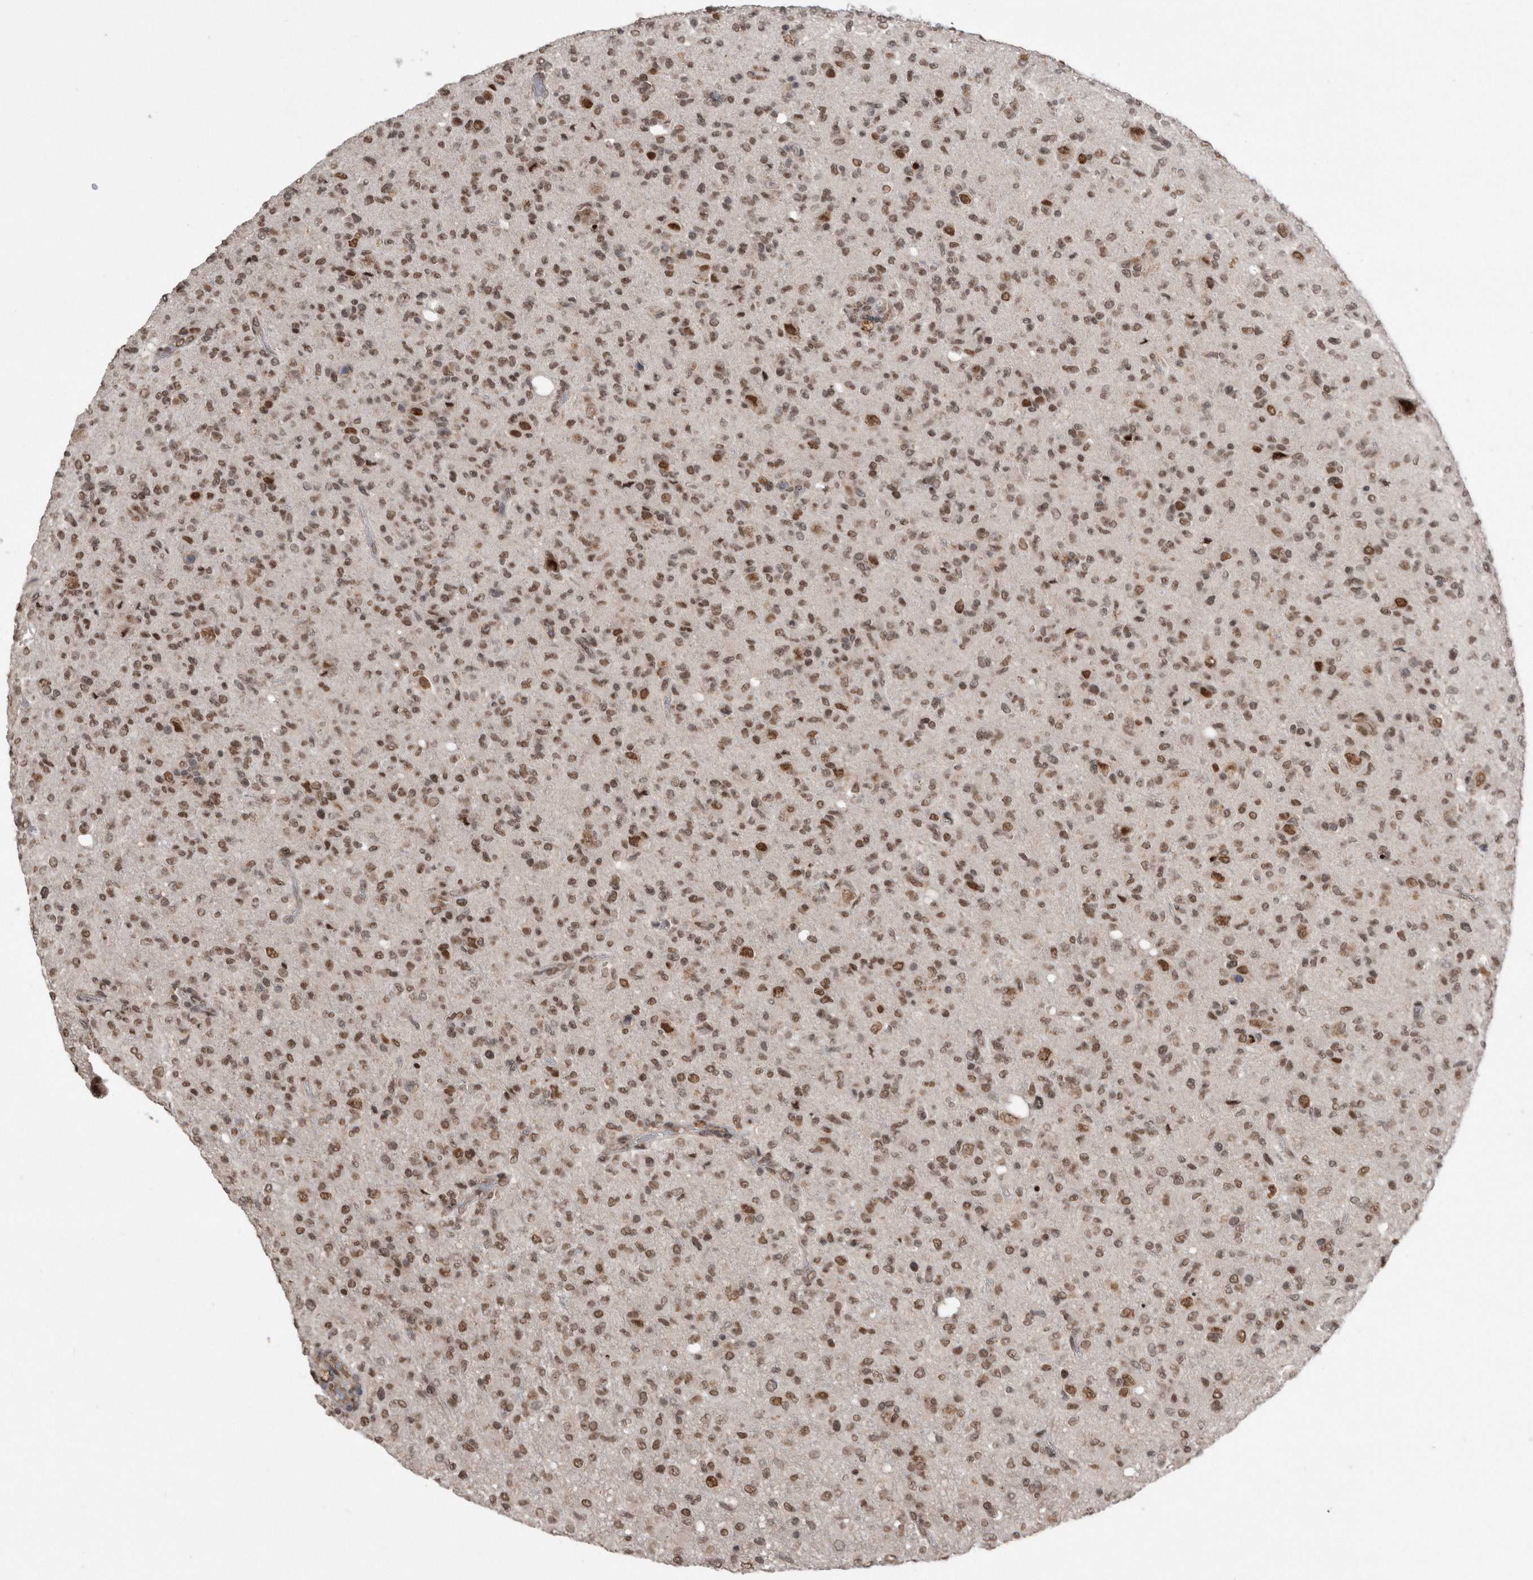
{"staining": {"intensity": "moderate", "quantity": ">75%", "location": "nuclear"}, "tissue": "glioma", "cell_type": "Tumor cells", "image_type": "cancer", "snomed": [{"axis": "morphology", "description": "Glioma, malignant, High grade"}, {"axis": "topography", "description": "Brain"}], "caption": "Protein staining shows moderate nuclear positivity in about >75% of tumor cells in malignant high-grade glioma. Nuclei are stained in blue.", "gene": "TDRD3", "patient": {"sex": "female", "age": 57}}